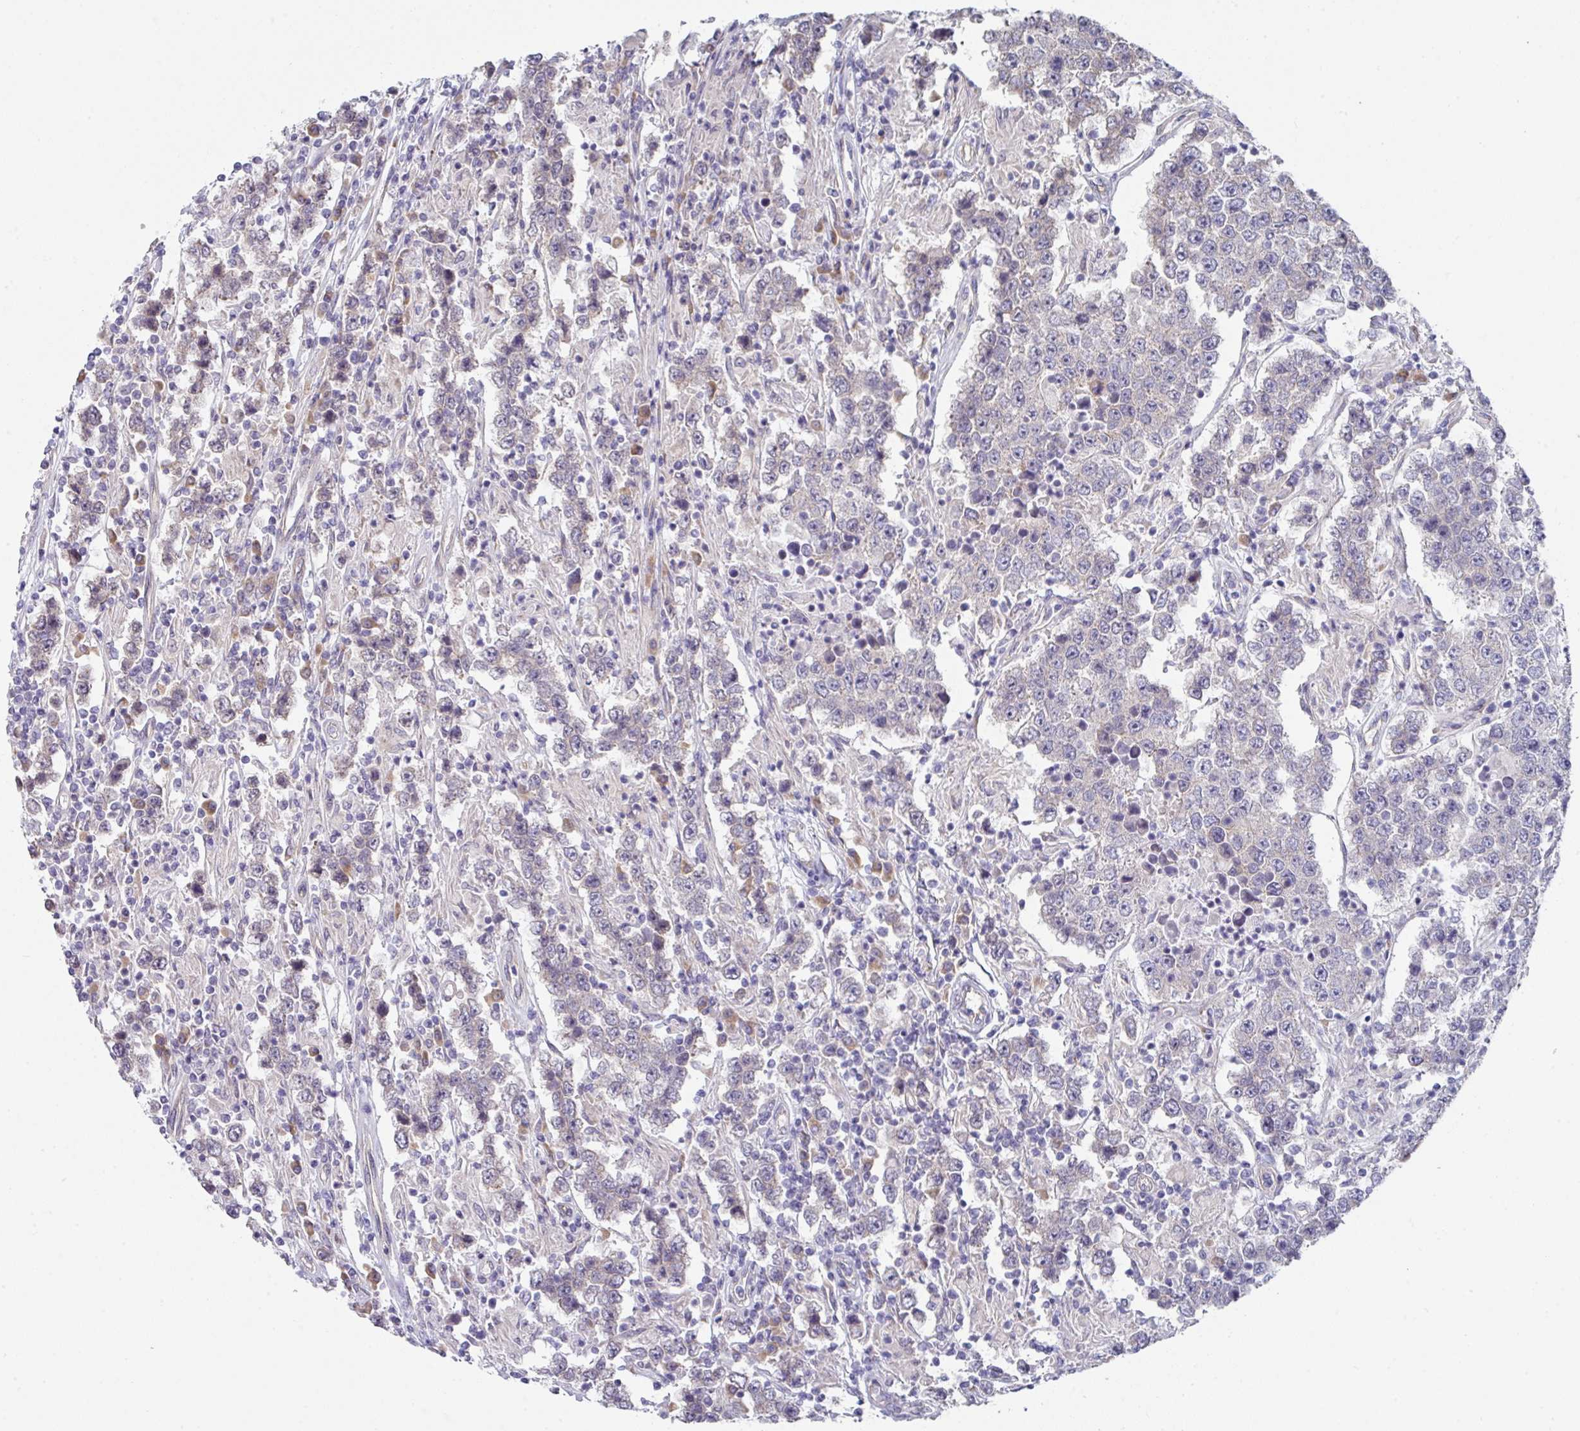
{"staining": {"intensity": "negative", "quantity": "none", "location": "none"}, "tissue": "testis cancer", "cell_type": "Tumor cells", "image_type": "cancer", "snomed": [{"axis": "morphology", "description": "Normal tissue, NOS"}, {"axis": "morphology", "description": "Urothelial carcinoma, High grade"}, {"axis": "morphology", "description": "Seminoma, NOS"}, {"axis": "morphology", "description": "Carcinoma, Embryonal, NOS"}, {"axis": "topography", "description": "Urinary bladder"}, {"axis": "topography", "description": "Testis"}], "caption": "Image shows no significant protein positivity in tumor cells of testis cancer.", "gene": "TMED5", "patient": {"sex": "male", "age": 41}}